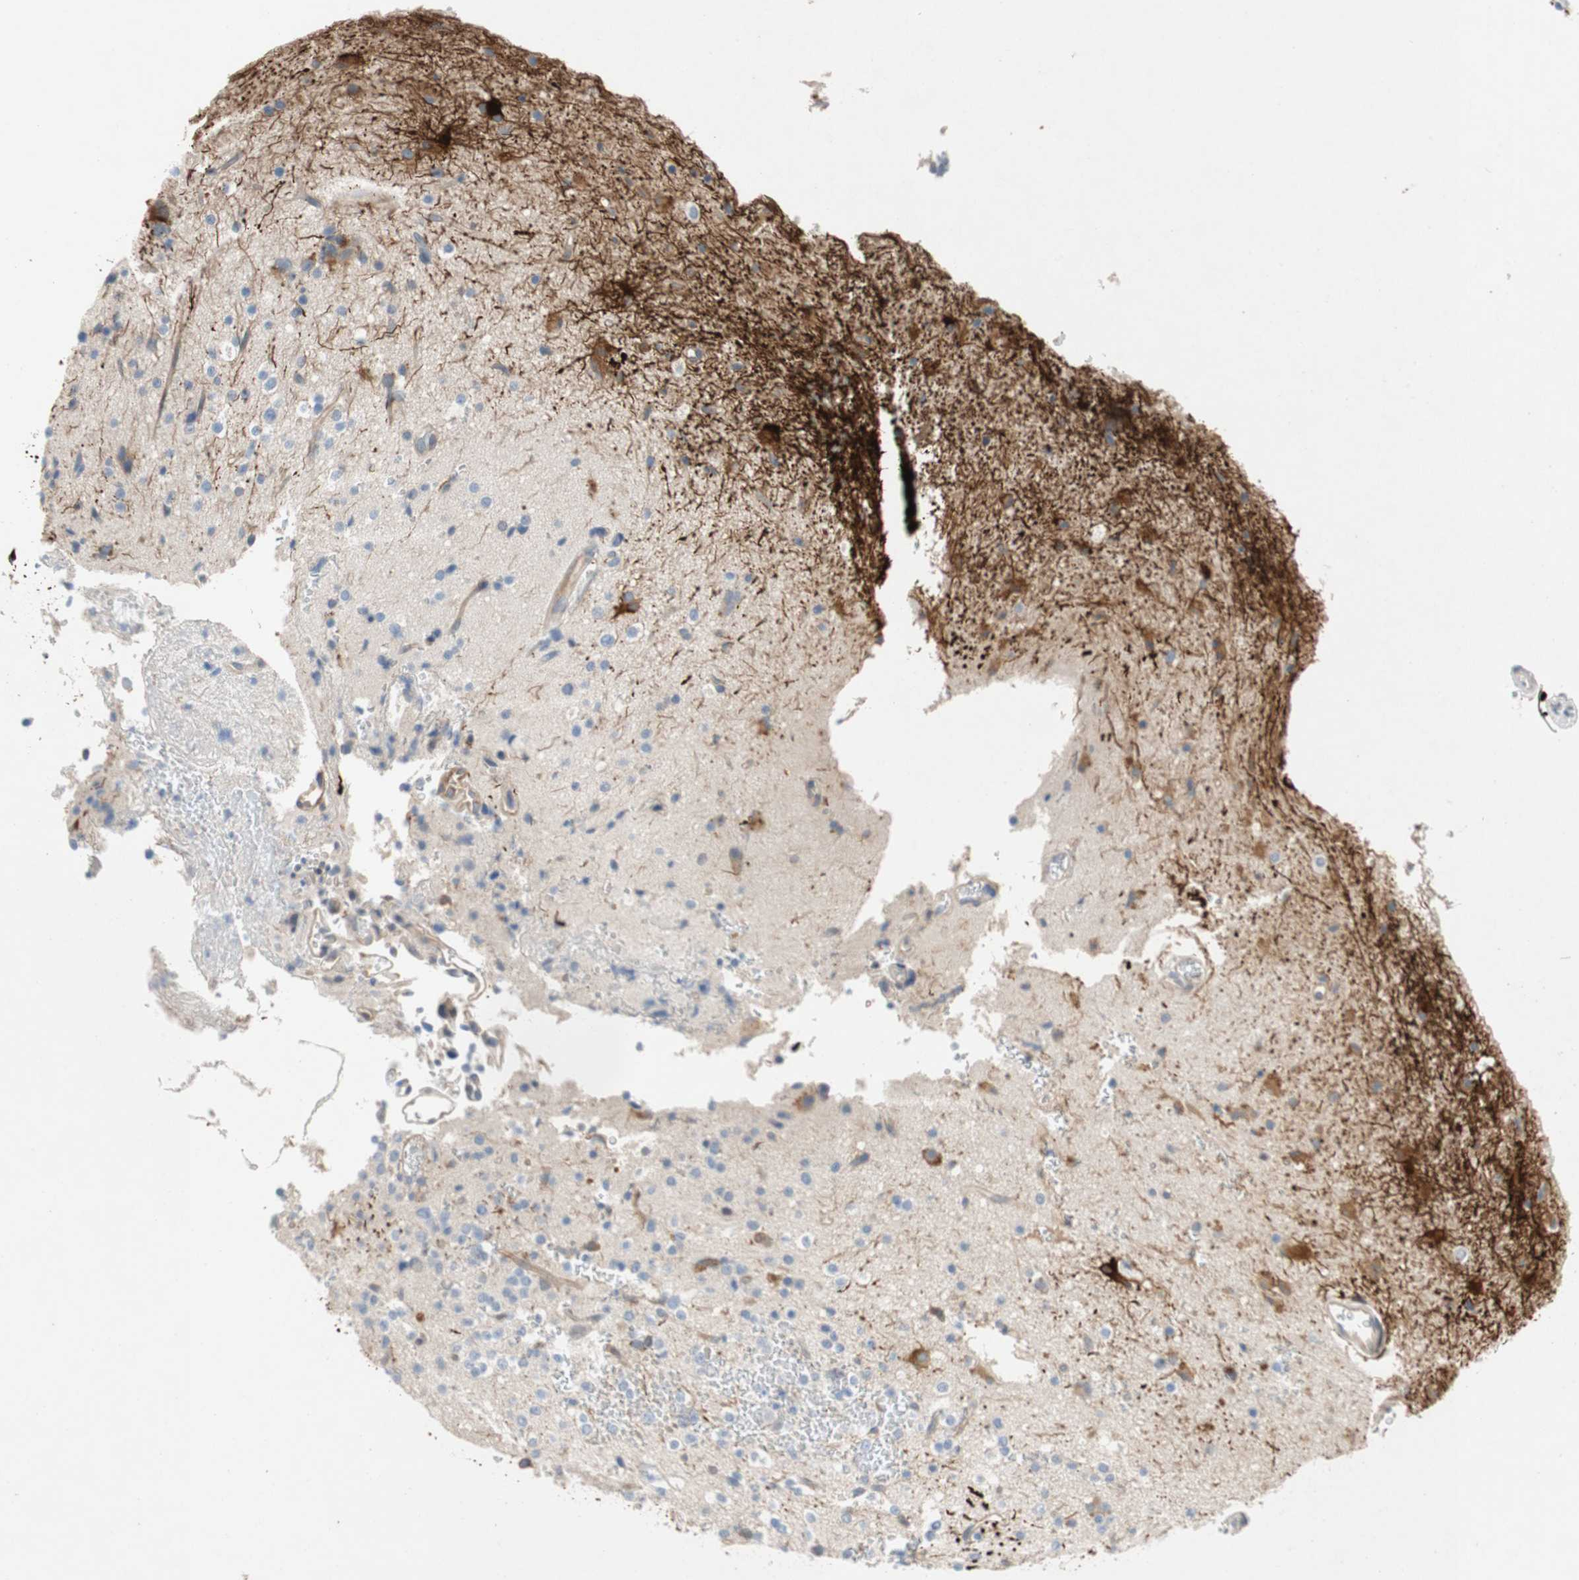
{"staining": {"intensity": "negative", "quantity": "none", "location": "none"}, "tissue": "glioma", "cell_type": "Tumor cells", "image_type": "cancer", "snomed": [{"axis": "morphology", "description": "Glioma, malignant, High grade"}, {"axis": "topography", "description": "Brain"}], "caption": "IHC micrograph of glioma stained for a protein (brown), which reveals no staining in tumor cells. (Stains: DAB (3,3'-diaminobenzidine) IHC with hematoxylin counter stain, Microscopy: brightfield microscopy at high magnification).", "gene": "RELB", "patient": {"sex": "male", "age": 47}}